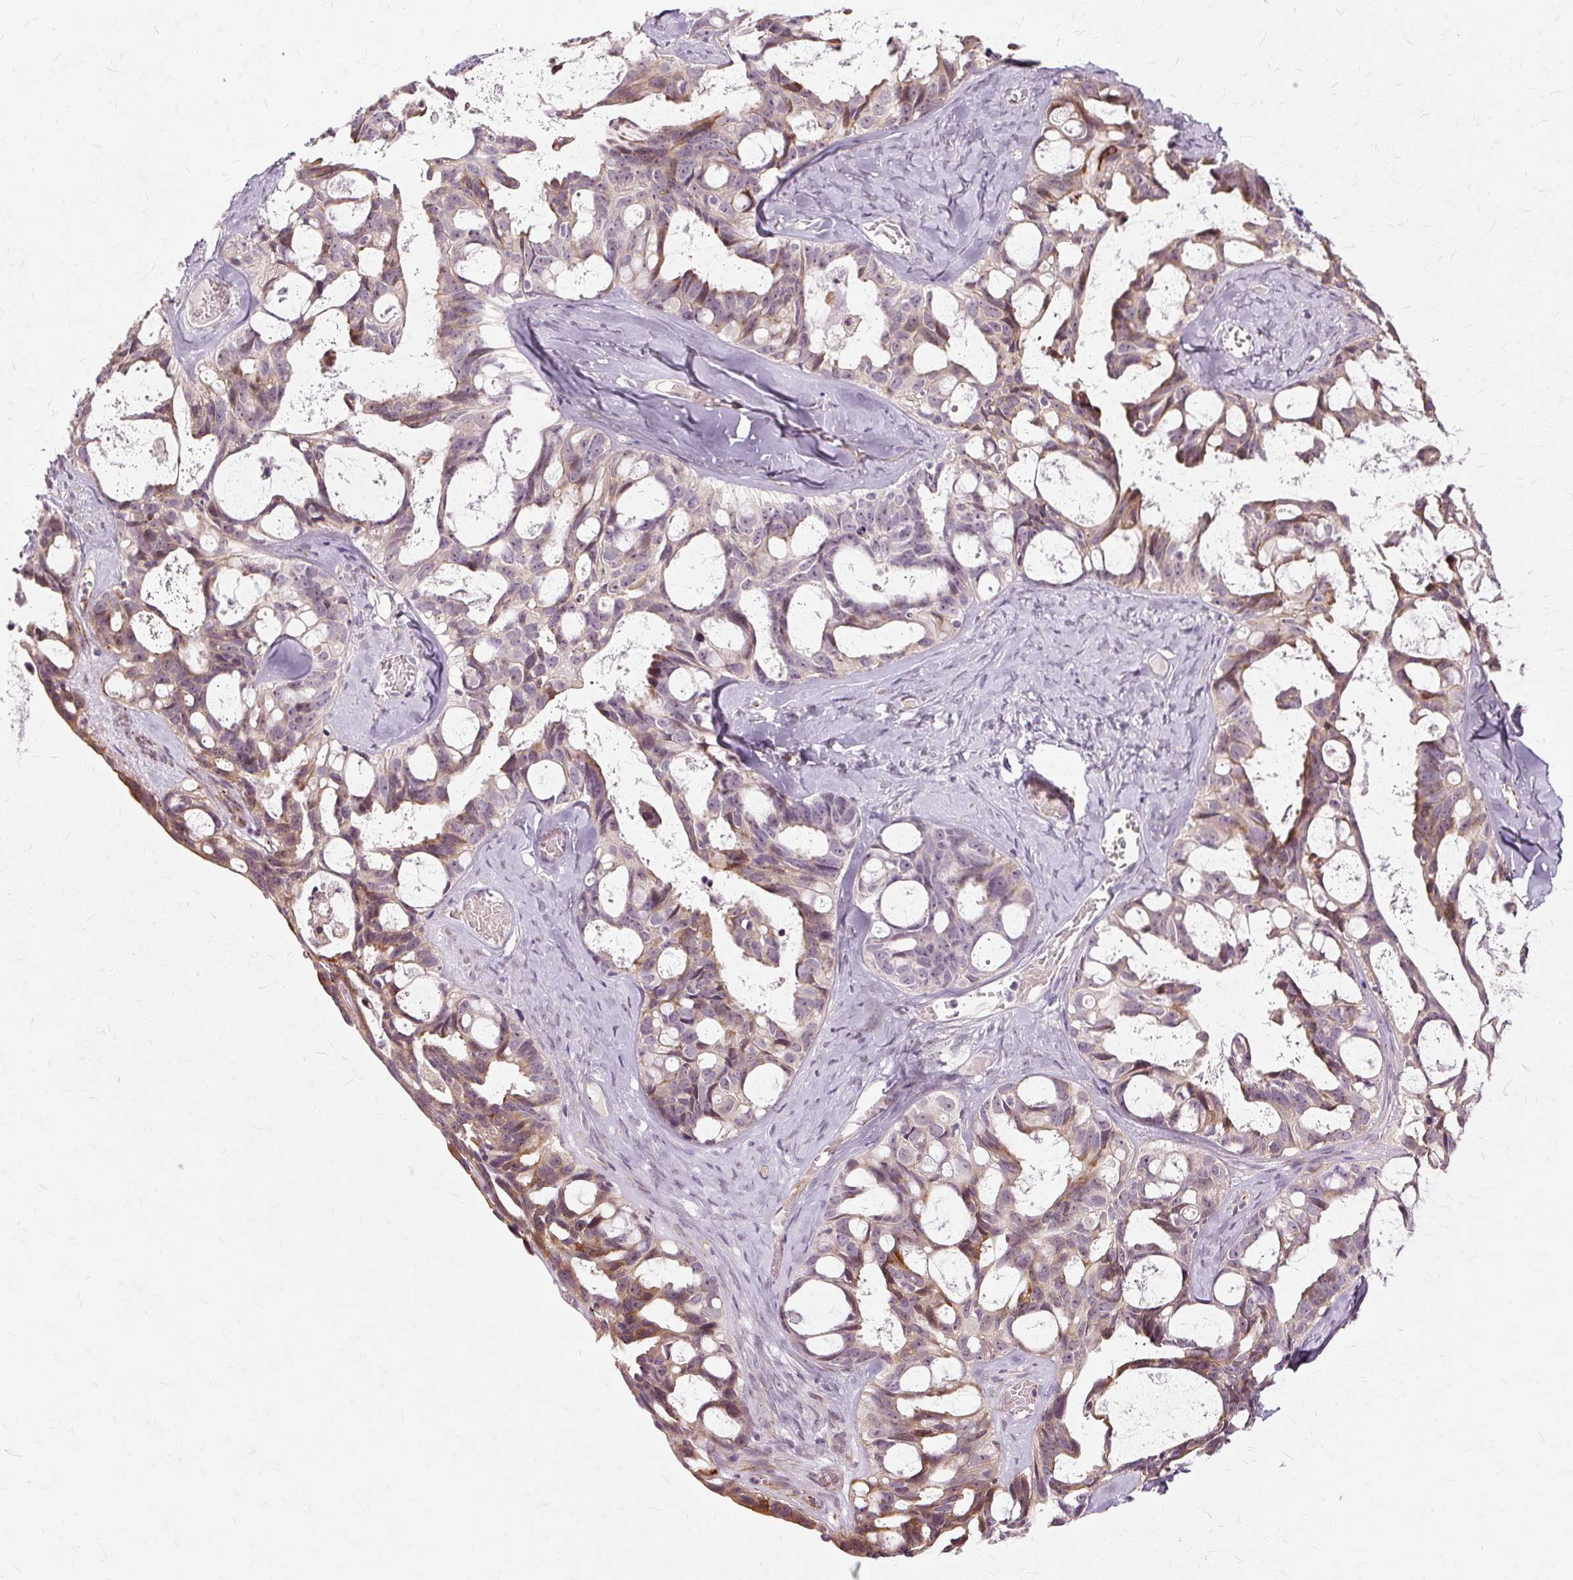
{"staining": {"intensity": "moderate", "quantity": "25%-75%", "location": "cytoplasmic/membranous"}, "tissue": "ovarian cancer", "cell_type": "Tumor cells", "image_type": "cancer", "snomed": [{"axis": "morphology", "description": "Cystadenocarcinoma, serous, NOS"}, {"axis": "topography", "description": "Ovary"}], "caption": "Ovarian cancer stained with a protein marker exhibits moderate staining in tumor cells.", "gene": "MMACHC", "patient": {"sex": "female", "age": 69}}